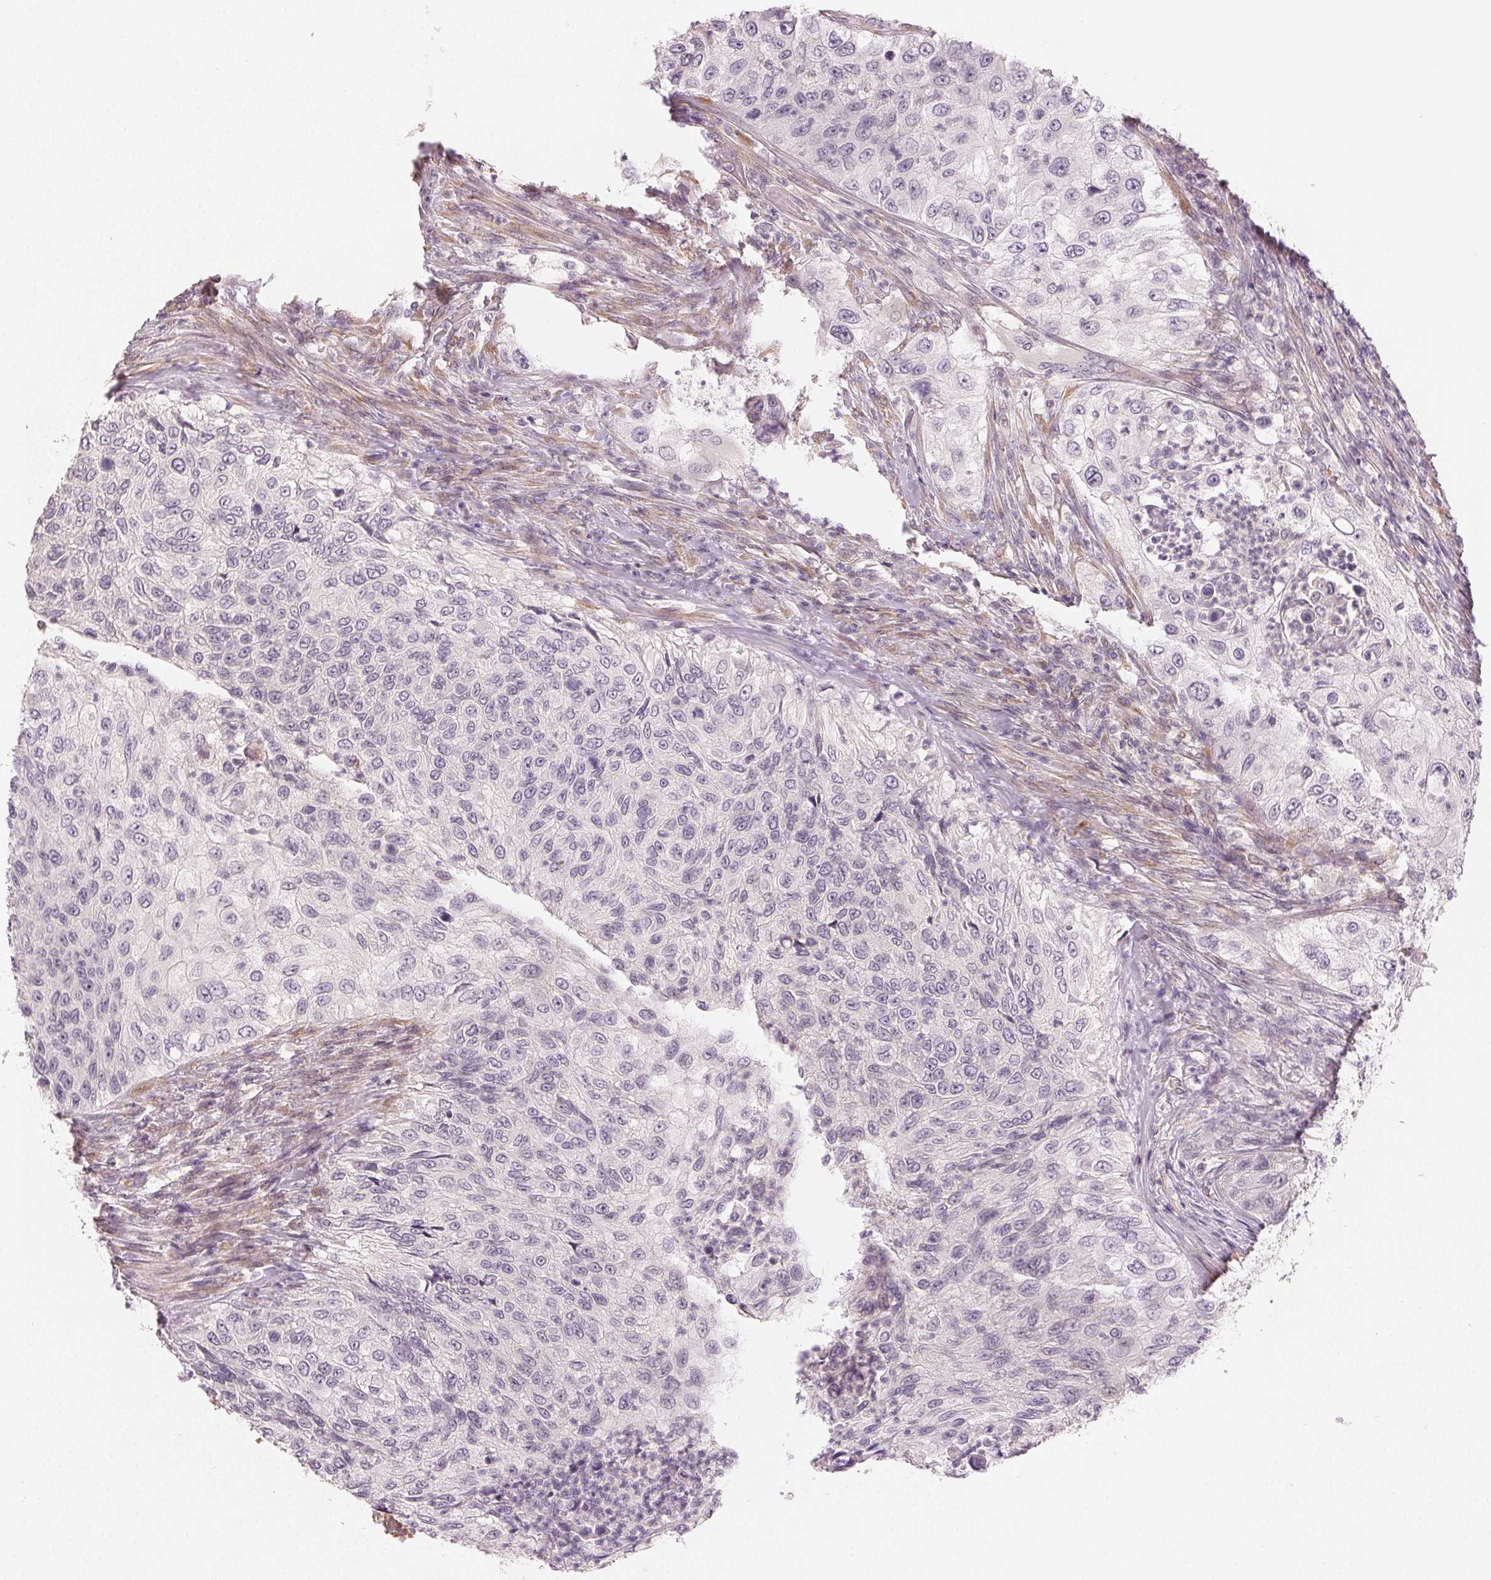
{"staining": {"intensity": "negative", "quantity": "none", "location": "none"}, "tissue": "urothelial cancer", "cell_type": "Tumor cells", "image_type": "cancer", "snomed": [{"axis": "morphology", "description": "Urothelial carcinoma, High grade"}, {"axis": "topography", "description": "Urinary bladder"}], "caption": "A high-resolution histopathology image shows immunohistochemistry staining of urothelial cancer, which shows no significant expression in tumor cells.", "gene": "MAP1LC3A", "patient": {"sex": "female", "age": 60}}